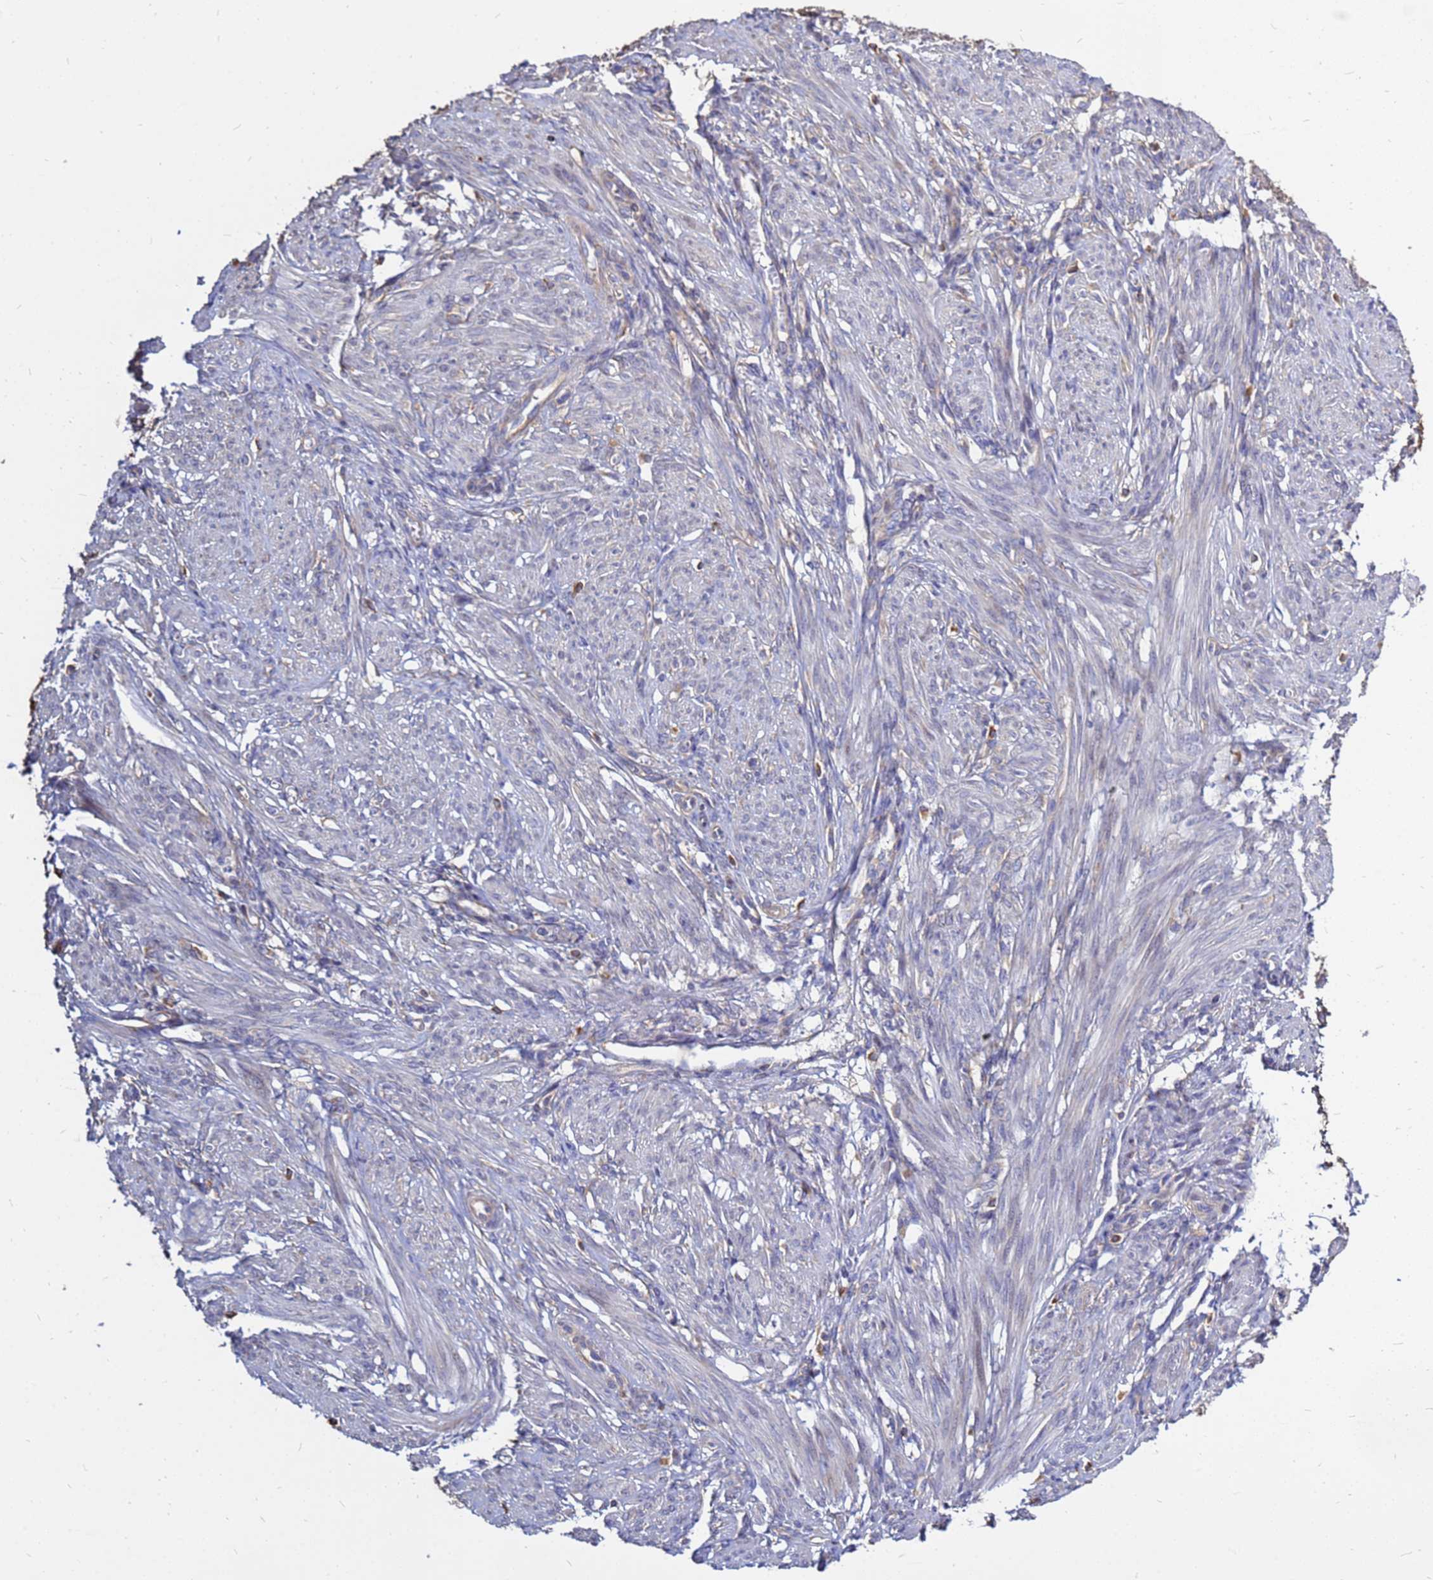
{"staining": {"intensity": "weak", "quantity": "25%-75%", "location": "cytoplasmic/membranous,nuclear"}, "tissue": "smooth muscle", "cell_type": "Smooth muscle cells", "image_type": "normal", "snomed": [{"axis": "morphology", "description": "Normal tissue, NOS"}, {"axis": "topography", "description": "Smooth muscle"}], "caption": "Approximately 25%-75% of smooth muscle cells in normal smooth muscle show weak cytoplasmic/membranous,nuclear protein expression as visualized by brown immunohistochemical staining.", "gene": "MOB2", "patient": {"sex": "female", "age": 39}}